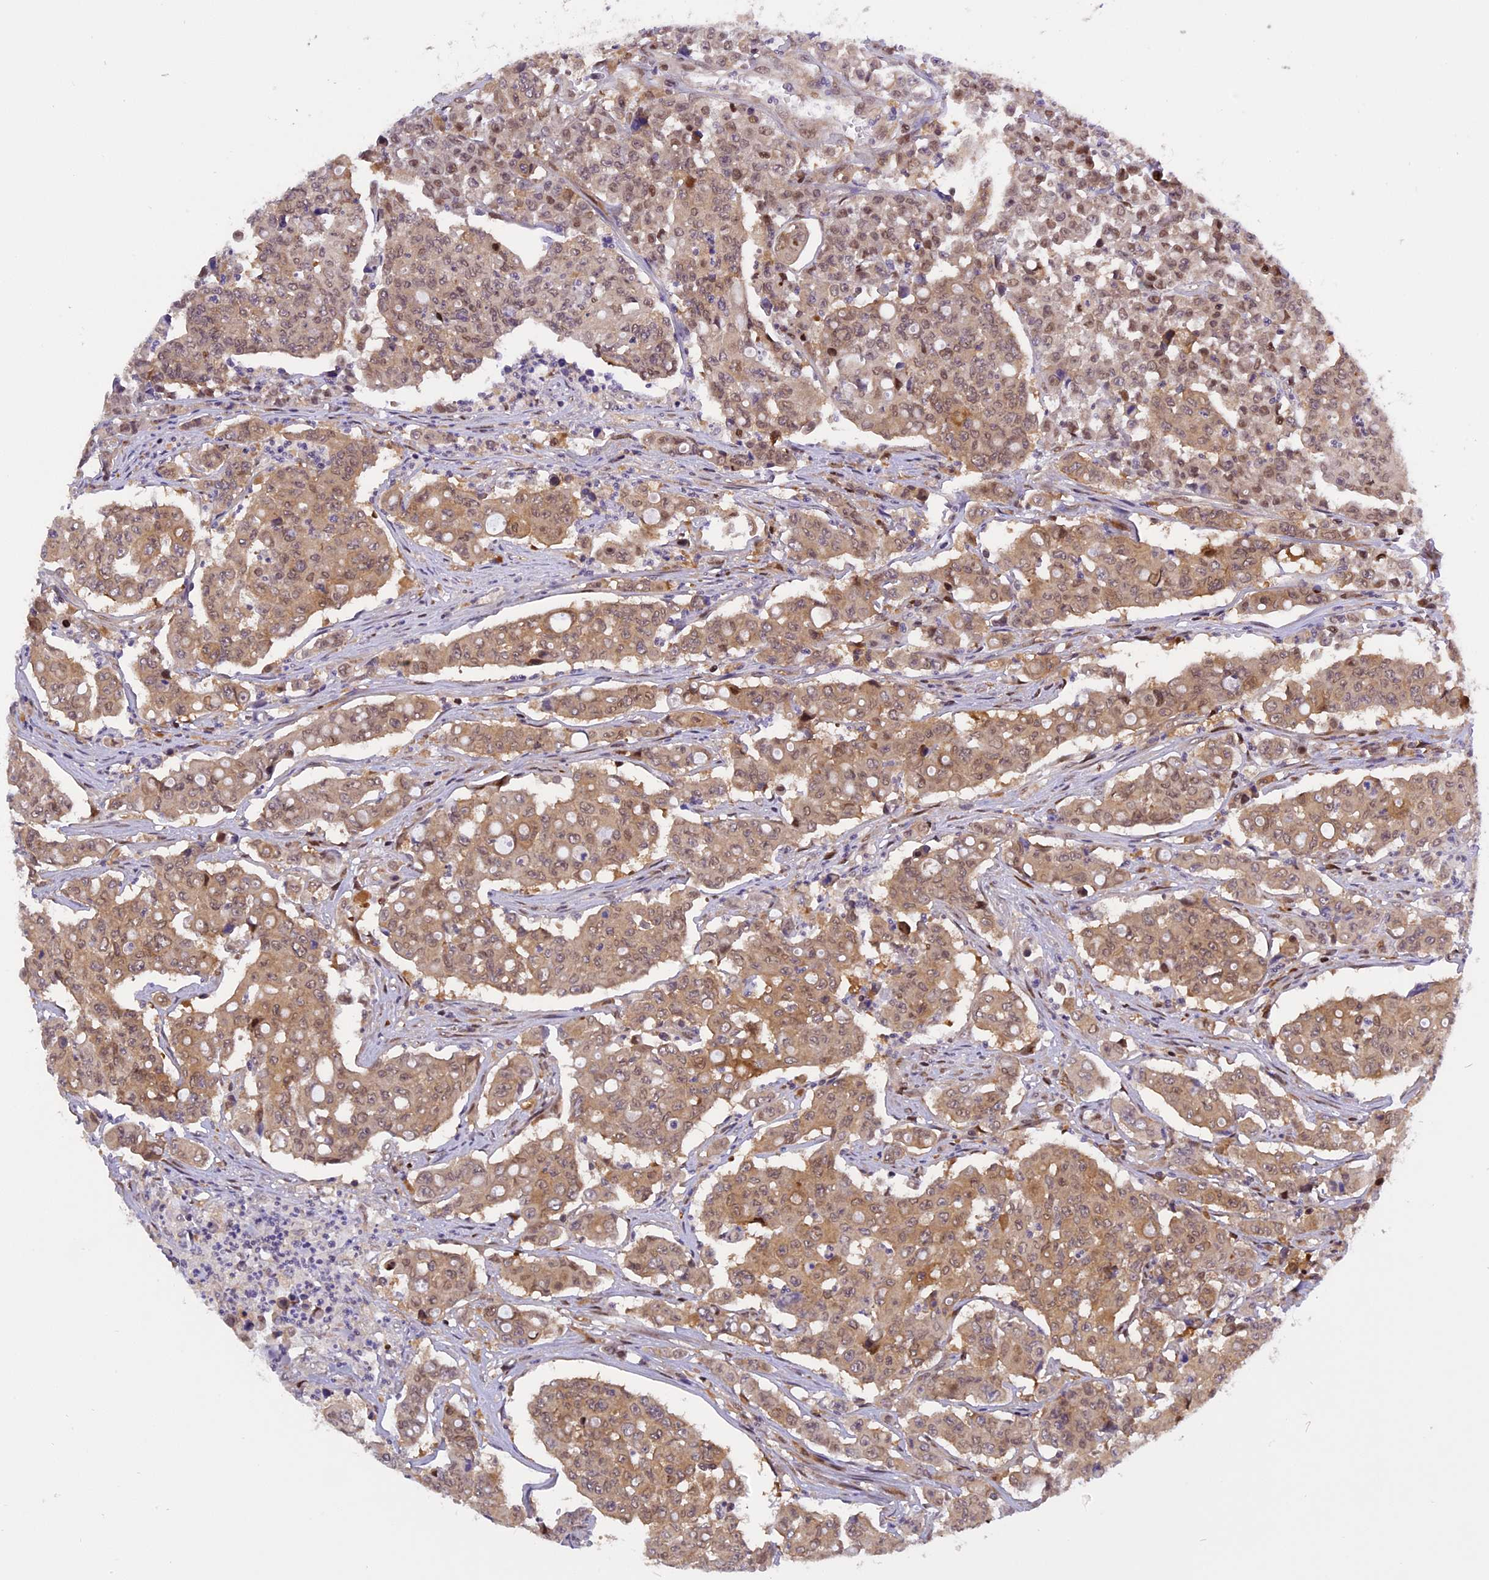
{"staining": {"intensity": "moderate", "quantity": ">75%", "location": "cytoplasmic/membranous,nuclear"}, "tissue": "colorectal cancer", "cell_type": "Tumor cells", "image_type": "cancer", "snomed": [{"axis": "morphology", "description": "Adenocarcinoma, NOS"}, {"axis": "topography", "description": "Colon"}], "caption": "This is an image of IHC staining of adenocarcinoma (colorectal), which shows moderate positivity in the cytoplasmic/membranous and nuclear of tumor cells.", "gene": "RABGGTA", "patient": {"sex": "male", "age": 51}}